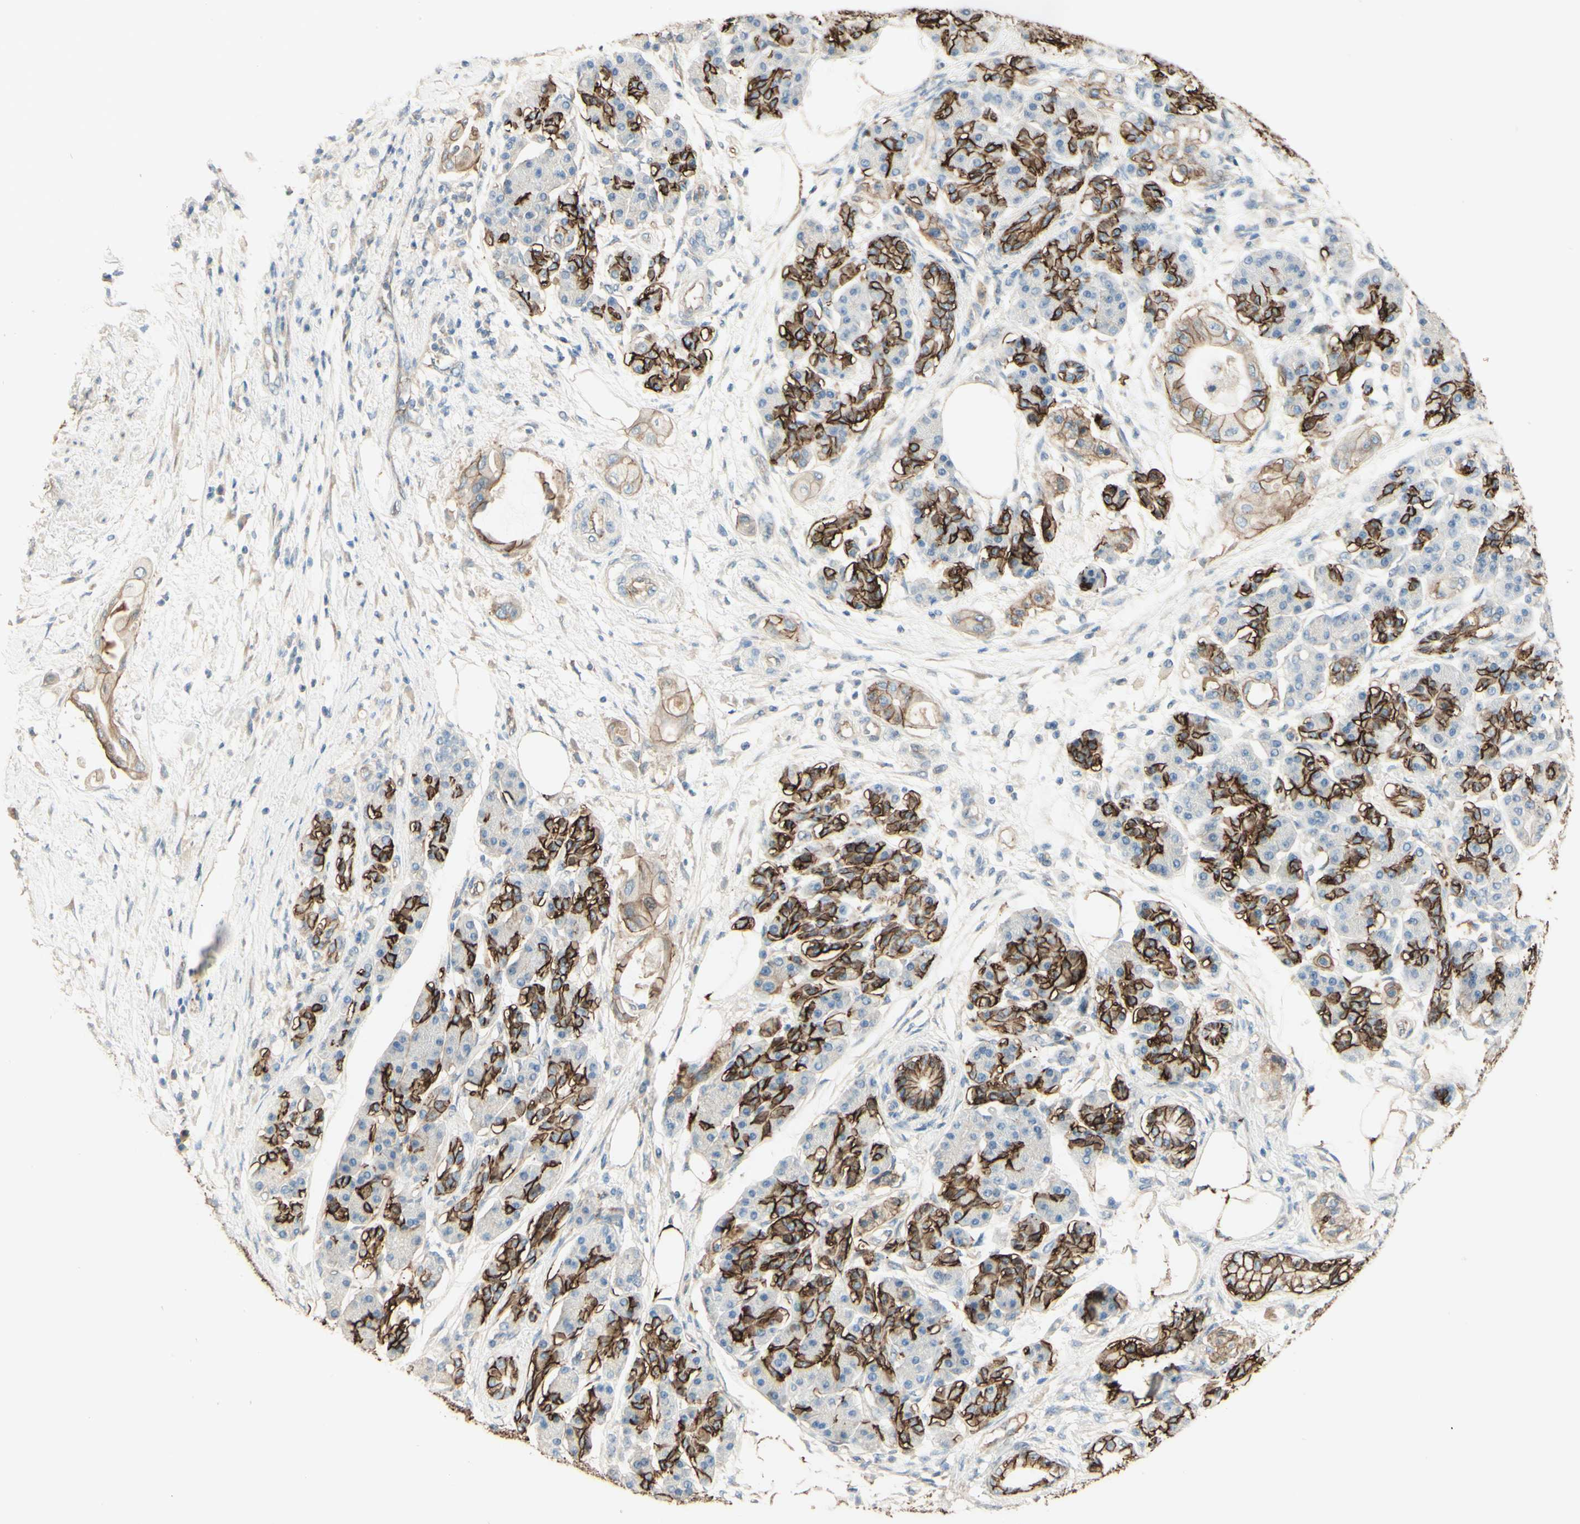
{"staining": {"intensity": "moderate", "quantity": "25%-75%", "location": "cytoplasmic/membranous"}, "tissue": "pancreatic cancer", "cell_type": "Tumor cells", "image_type": "cancer", "snomed": [{"axis": "morphology", "description": "Adenocarcinoma, NOS"}, {"axis": "morphology", "description": "Adenocarcinoma, metastatic, NOS"}, {"axis": "topography", "description": "Lymph node"}, {"axis": "topography", "description": "Pancreas"}, {"axis": "topography", "description": "Duodenum"}], "caption": "The image displays a brown stain indicating the presence of a protein in the cytoplasmic/membranous of tumor cells in adenocarcinoma (pancreatic). (DAB (3,3'-diaminobenzidine) IHC, brown staining for protein, blue staining for nuclei).", "gene": "RNF149", "patient": {"sex": "female", "age": 64}}